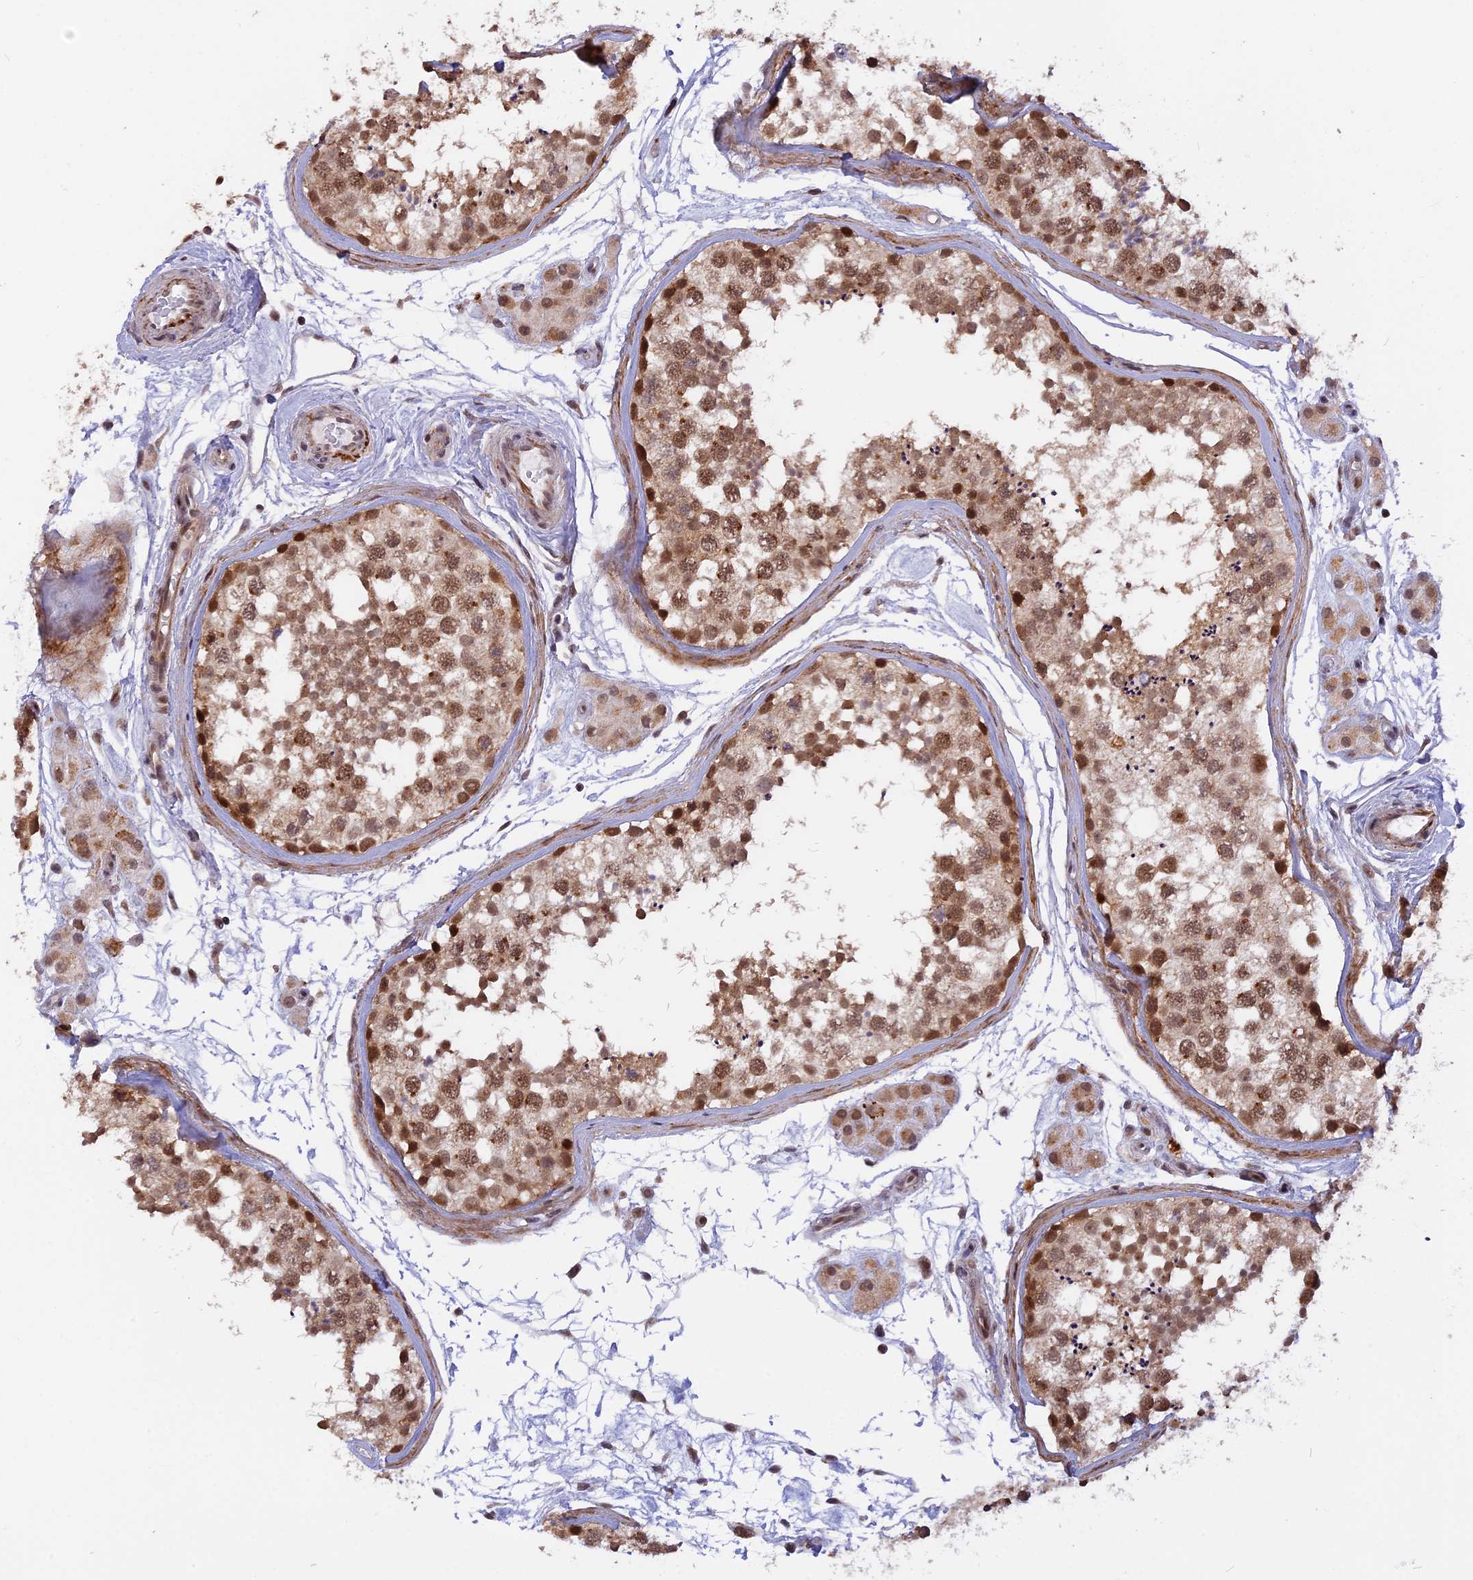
{"staining": {"intensity": "moderate", "quantity": ">75%", "location": "cytoplasmic/membranous,nuclear"}, "tissue": "testis", "cell_type": "Cells in seminiferous ducts", "image_type": "normal", "snomed": [{"axis": "morphology", "description": "Normal tissue, NOS"}, {"axis": "topography", "description": "Testis"}], "caption": "High-power microscopy captured an immunohistochemistry (IHC) image of normal testis, revealing moderate cytoplasmic/membranous,nuclear staining in about >75% of cells in seminiferous ducts.", "gene": "POLR2C", "patient": {"sex": "male", "age": 56}}